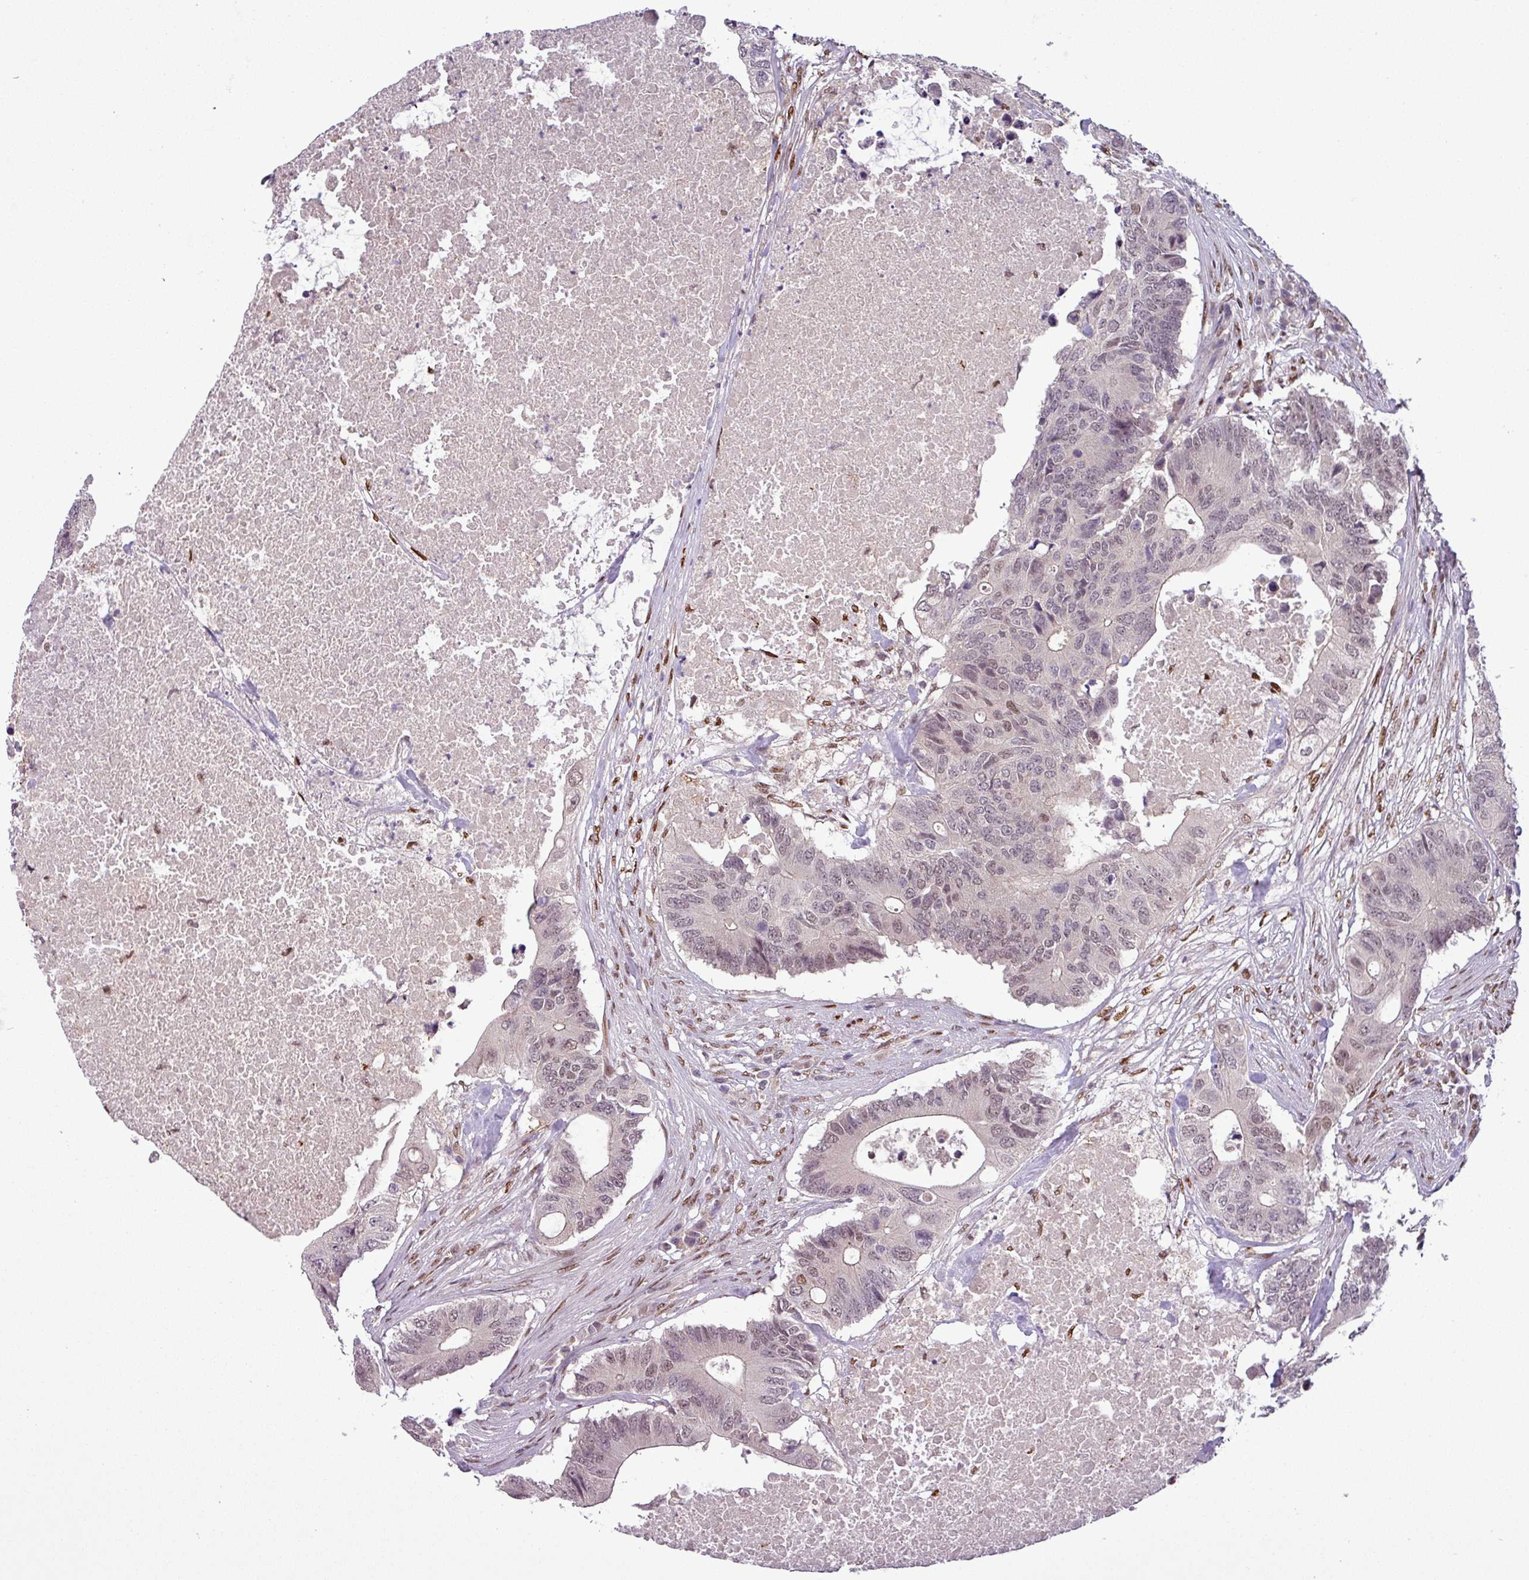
{"staining": {"intensity": "moderate", "quantity": "<25%", "location": "nuclear"}, "tissue": "colorectal cancer", "cell_type": "Tumor cells", "image_type": "cancer", "snomed": [{"axis": "morphology", "description": "Adenocarcinoma, NOS"}, {"axis": "topography", "description": "Colon"}], "caption": "Immunohistochemistry micrograph of neoplastic tissue: human colorectal cancer stained using IHC exhibits low levels of moderate protein expression localized specifically in the nuclear of tumor cells, appearing as a nuclear brown color.", "gene": "IRF2BPL", "patient": {"sex": "male", "age": 71}}